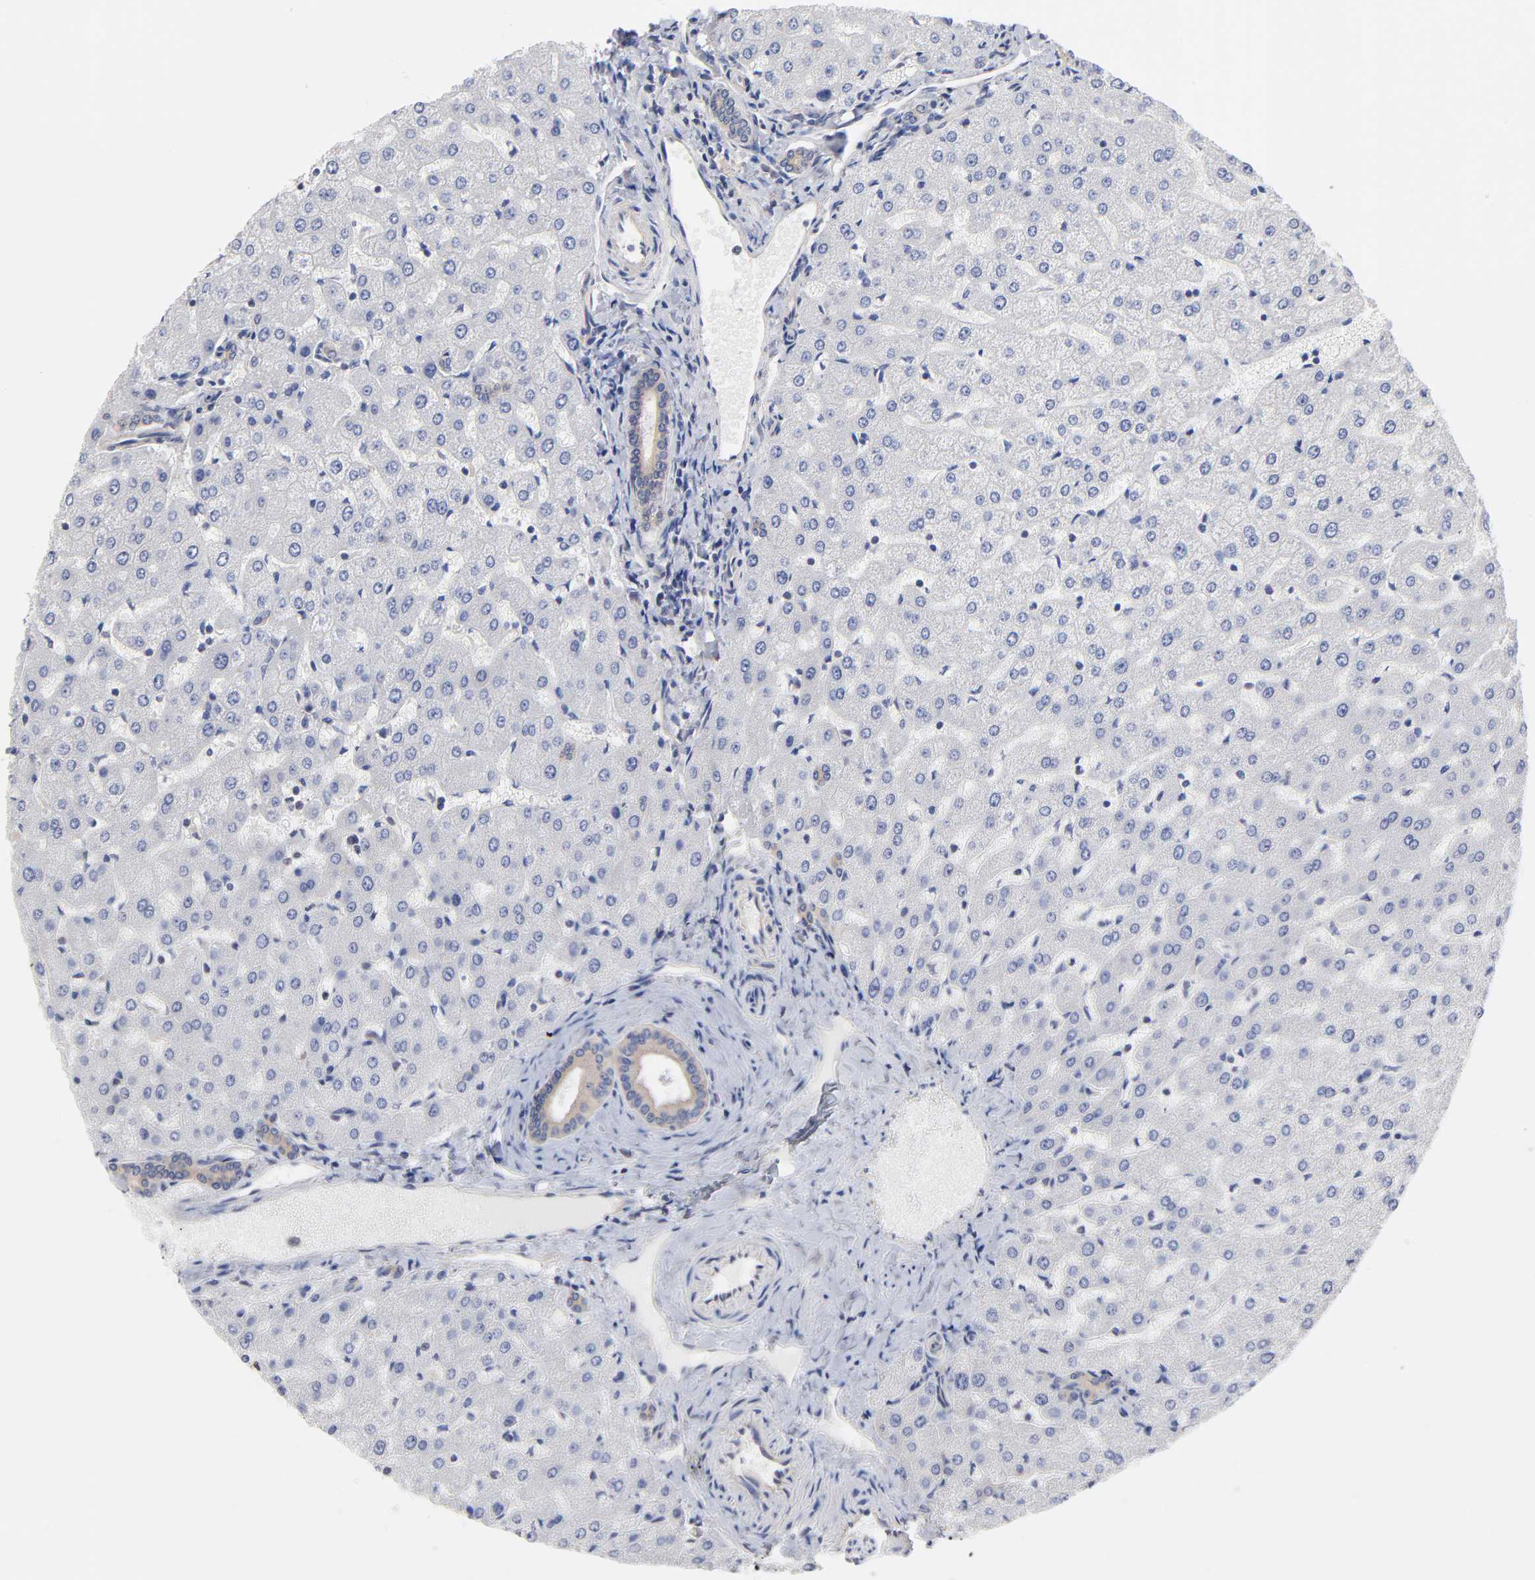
{"staining": {"intensity": "weak", "quantity": ">75%", "location": "cytoplasmic/membranous"}, "tissue": "liver", "cell_type": "Cholangiocytes", "image_type": "normal", "snomed": [{"axis": "morphology", "description": "Normal tissue, NOS"}, {"axis": "morphology", "description": "Fibrosis, NOS"}, {"axis": "topography", "description": "Liver"}], "caption": "Unremarkable liver displays weak cytoplasmic/membranous expression in approximately >75% of cholangiocytes, visualized by immunohistochemistry. (IHC, brightfield microscopy, high magnification).", "gene": "STRN3", "patient": {"sex": "female", "age": 29}}